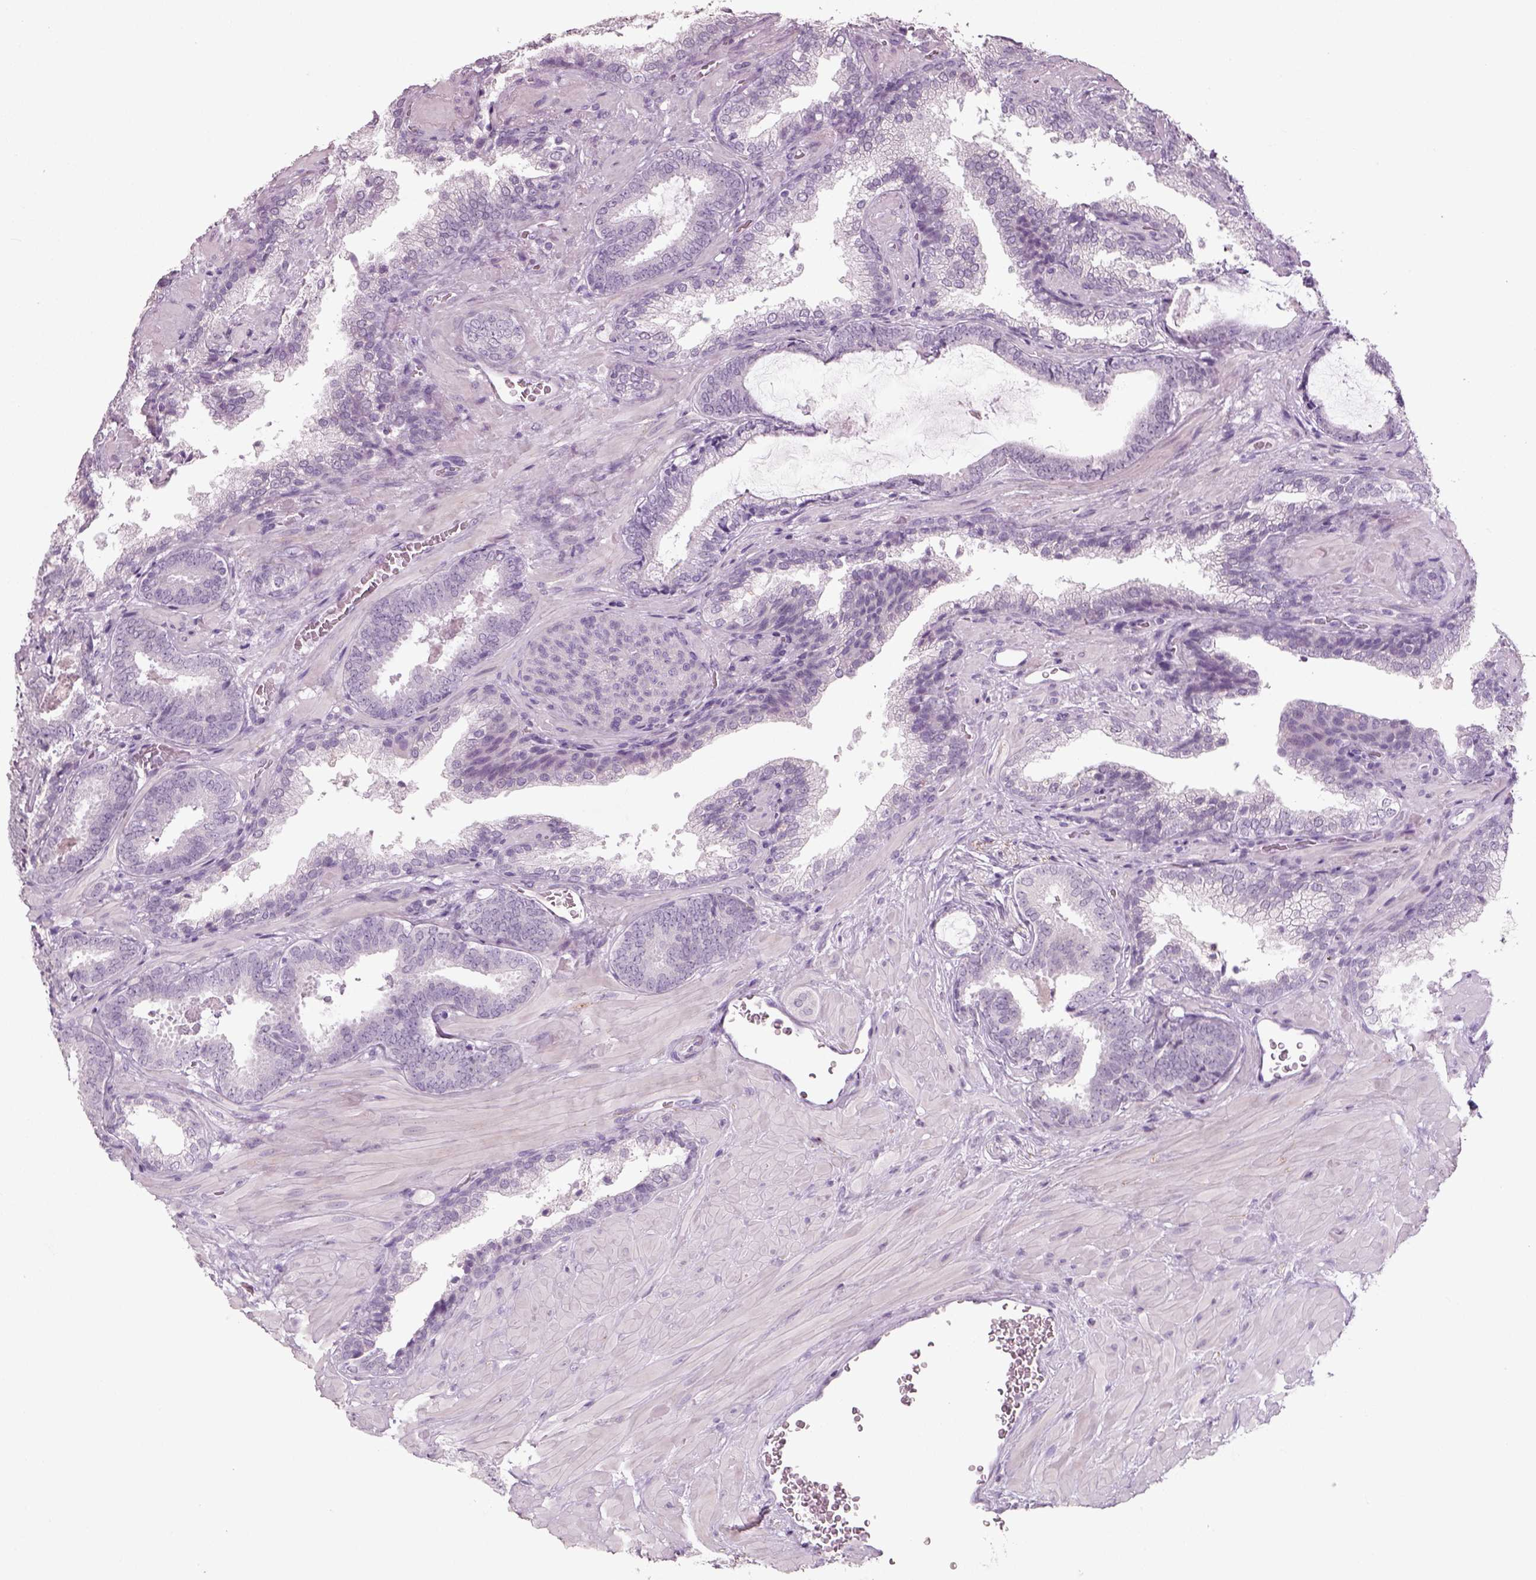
{"staining": {"intensity": "negative", "quantity": "none", "location": "none"}, "tissue": "prostate cancer", "cell_type": "Tumor cells", "image_type": "cancer", "snomed": [{"axis": "morphology", "description": "Adenocarcinoma, Low grade"}, {"axis": "topography", "description": "Prostate"}], "caption": "The image shows no staining of tumor cells in prostate low-grade adenocarcinoma.", "gene": "SLC6A2", "patient": {"sex": "male", "age": 61}}